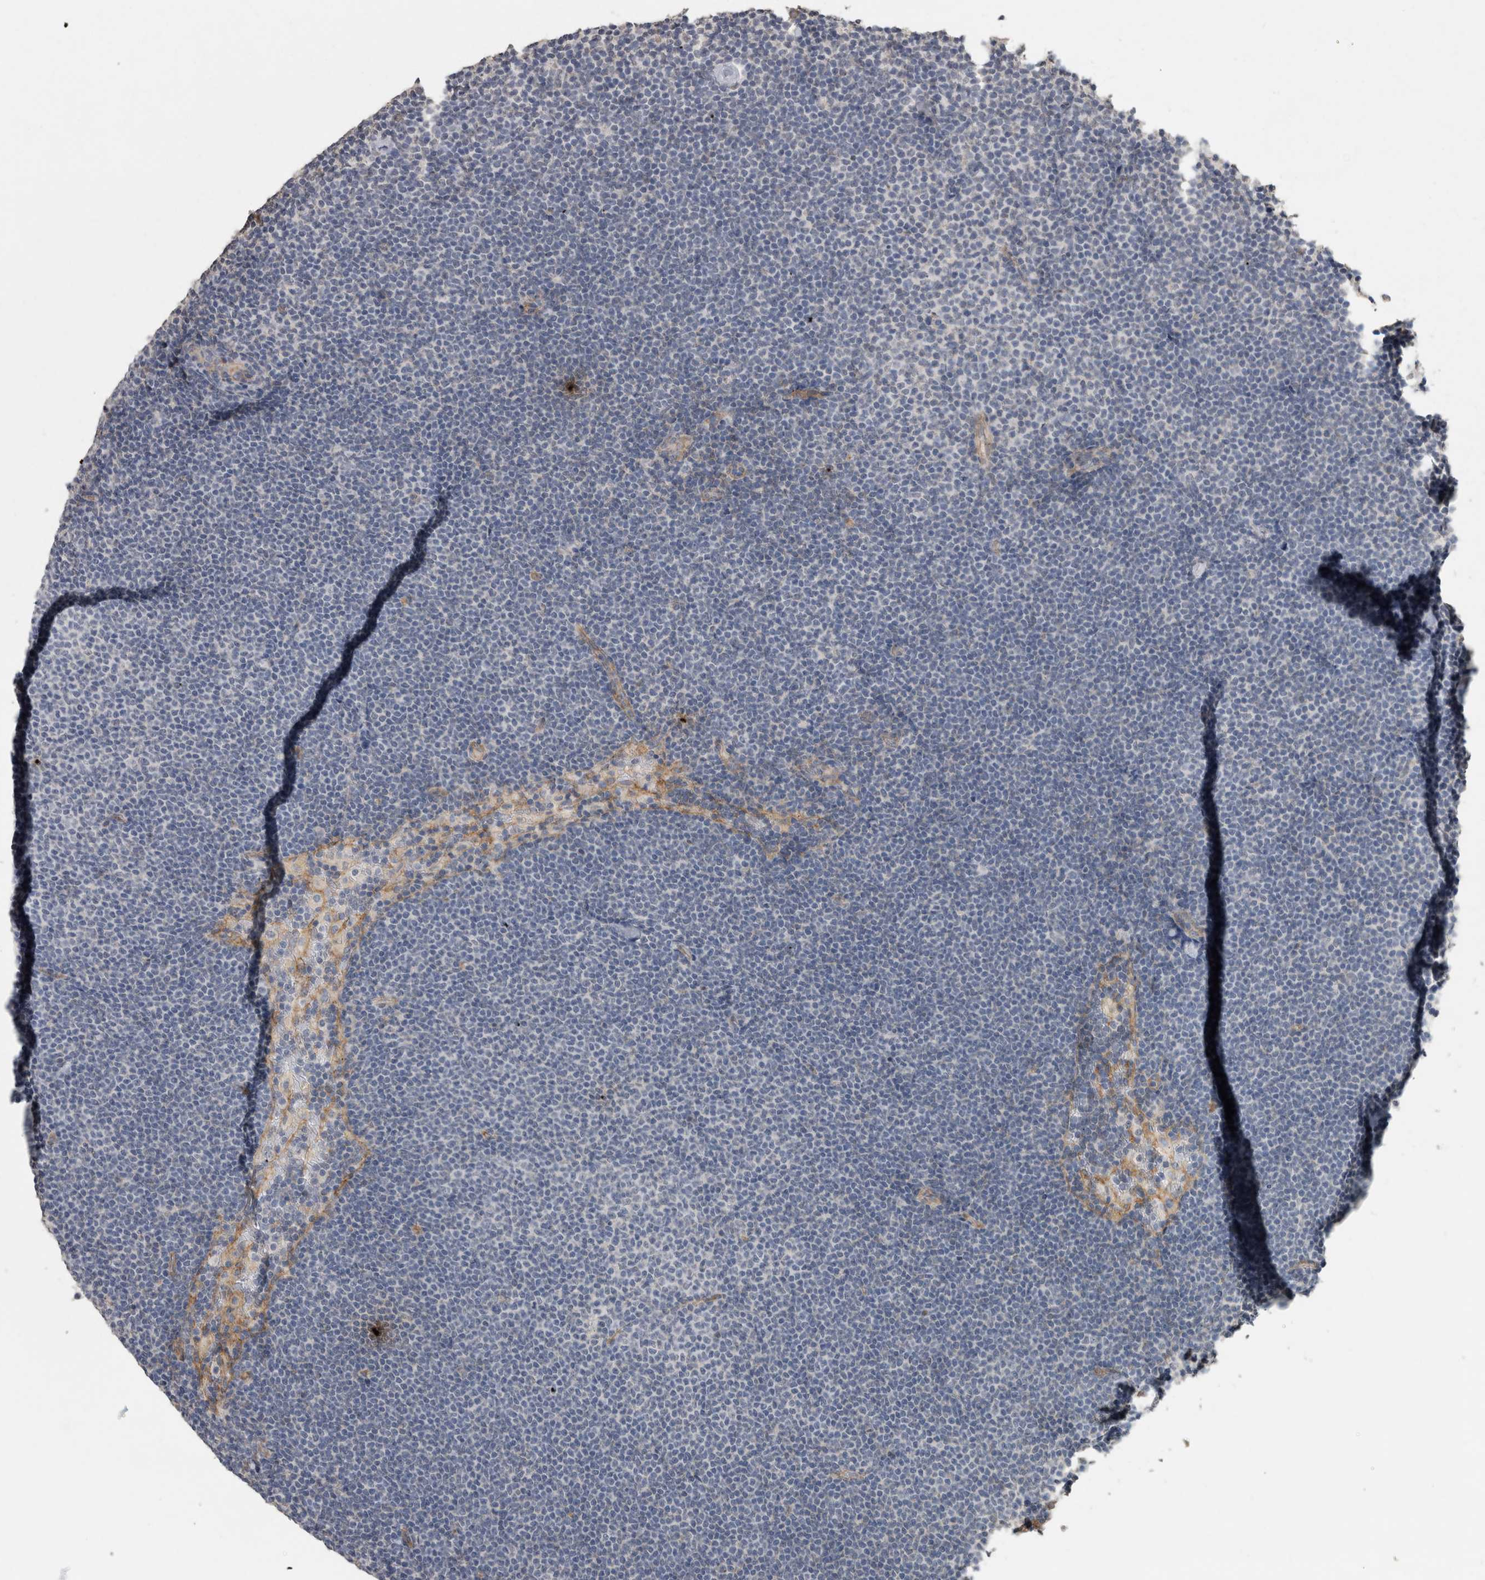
{"staining": {"intensity": "negative", "quantity": "none", "location": "none"}, "tissue": "lymphoma", "cell_type": "Tumor cells", "image_type": "cancer", "snomed": [{"axis": "morphology", "description": "Malignant lymphoma, non-Hodgkin's type, Low grade"}, {"axis": "topography", "description": "Lymph node"}], "caption": "Malignant lymphoma, non-Hodgkin's type (low-grade) was stained to show a protein in brown. There is no significant staining in tumor cells.", "gene": "RECK", "patient": {"sex": "female", "age": 53}}